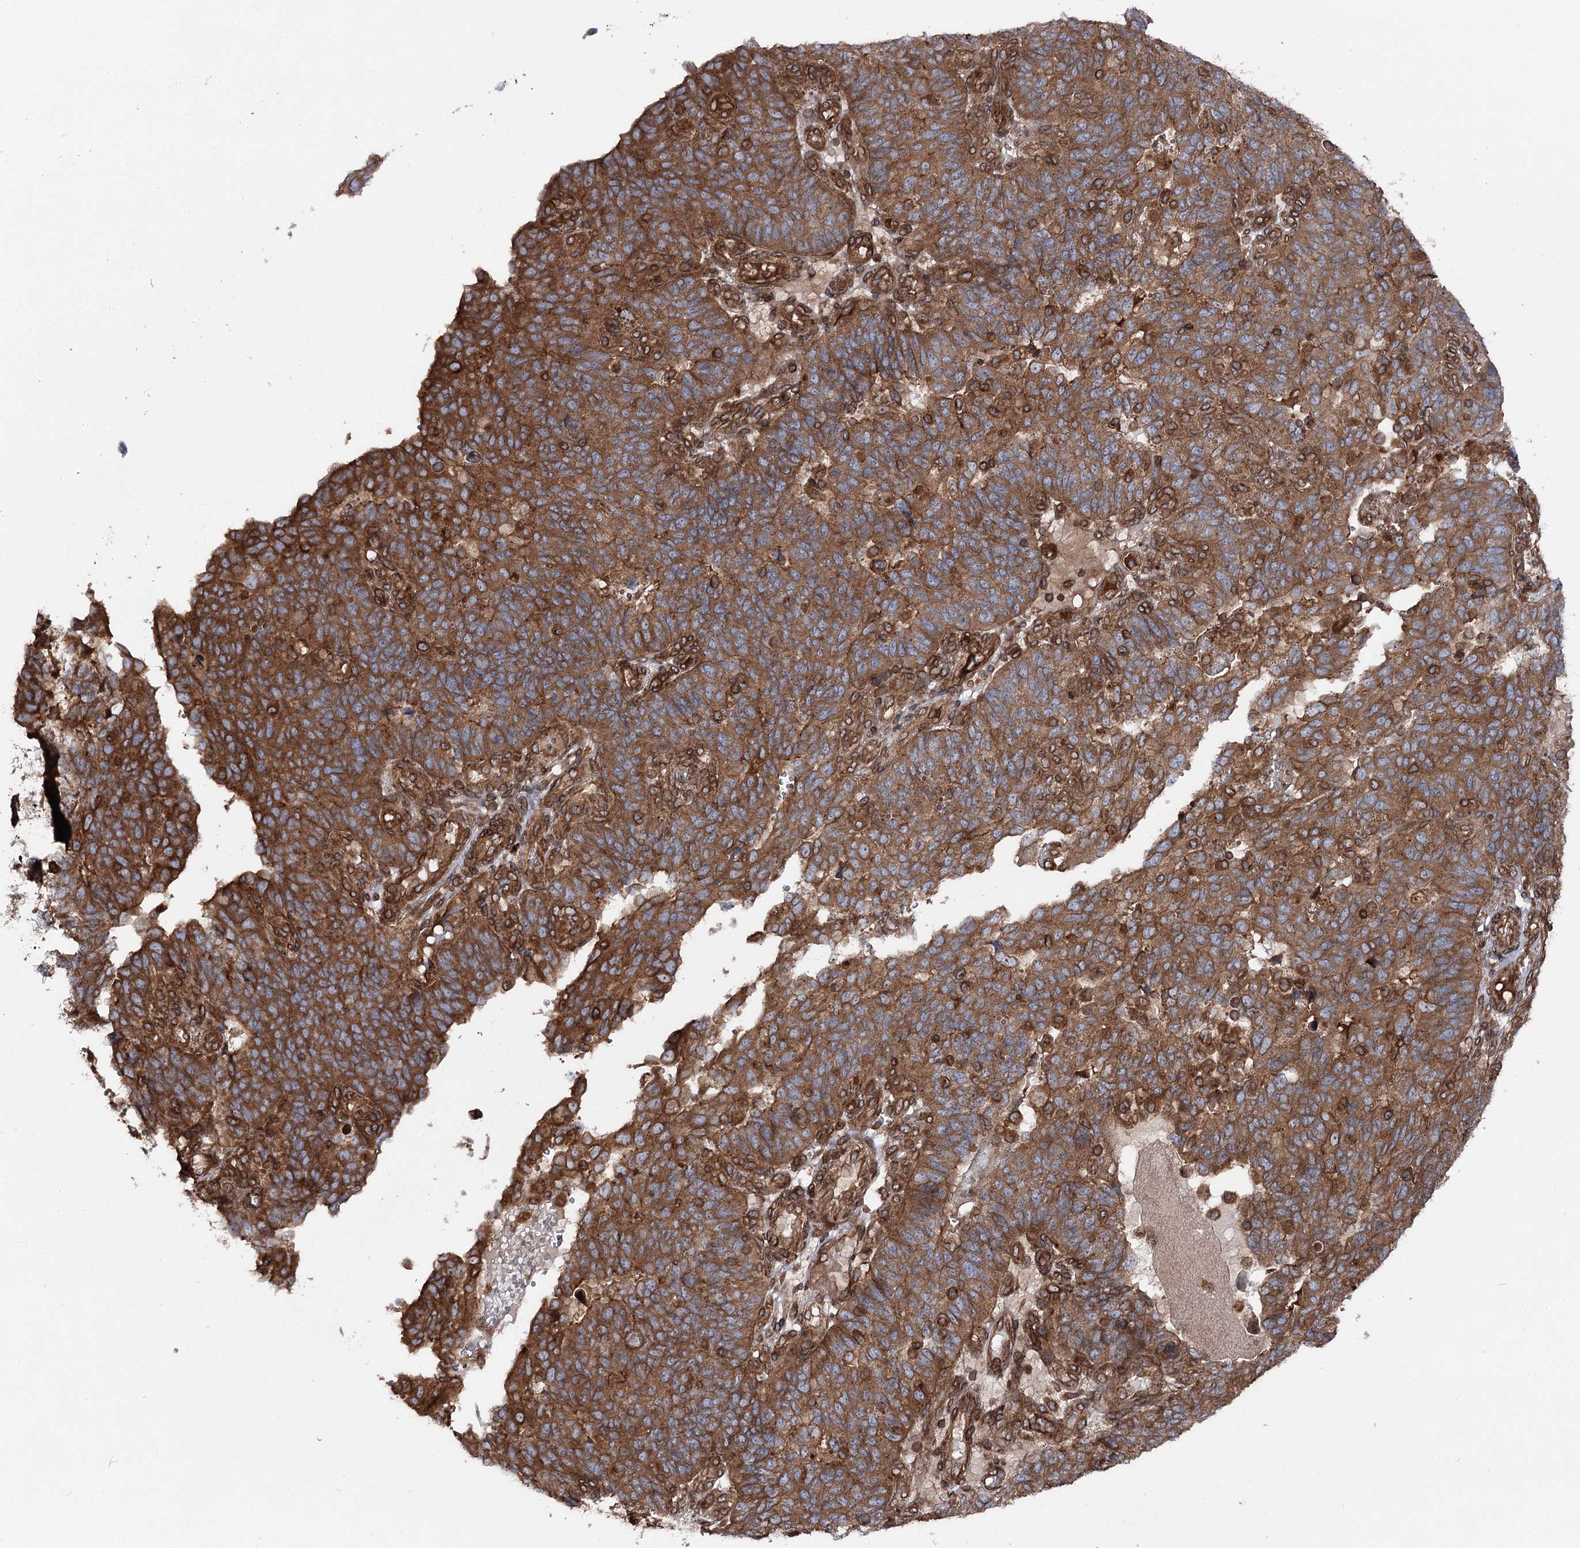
{"staining": {"intensity": "strong", "quantity": ">75%", "location": "cytoplasmic/membranous"}, "tissue": "endometrial cancer", "cell_type": "Tumor cells", "image_type": "cancer", "snomed": [{"axis": "morphology", "description": "Adenocarcinoma, NOS"}, {"axis": "topography", "description": "Endometrium"}], "caption": "Immunohistochemistry histopathology image of endometrial cancer stained for a protein (brown), which exhibits high levels of strong cytoplasmic/membranous positivity in about >75% of tumor cells.", "gene": "FGFR1OP2", "patient": {"sex": "female", "age": 66}}